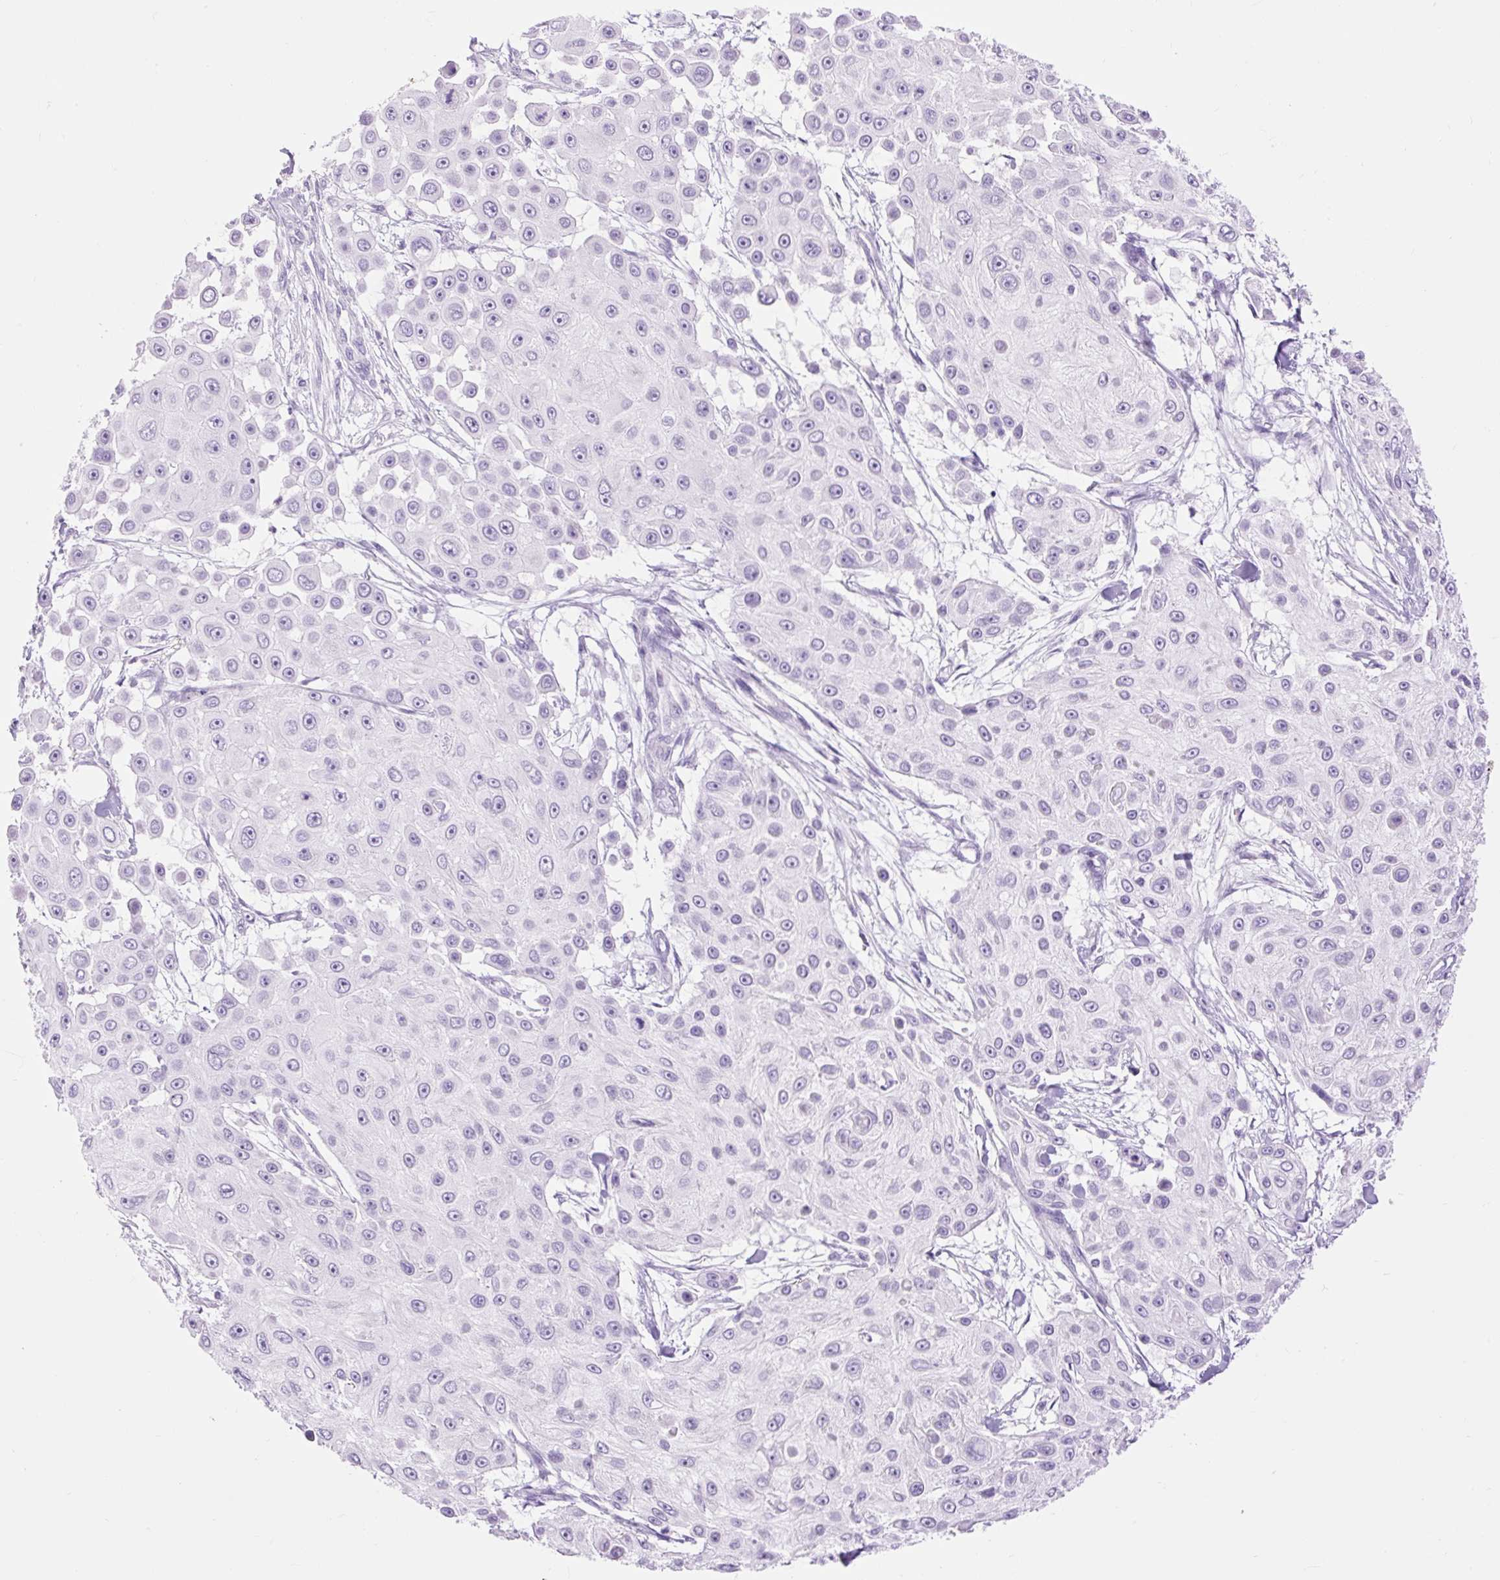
{"staining": {"intensity": "negative", "quantity": "none", "location": "none"}, "tissue": "skin cancer", "cell_type": "Tumor cells", "image_type": "cancer", "snomed": [{"axis": "morphology", "description": "Squamous cell carcinoma, NOS"}, {"axis": "topography", "description": "Skin"}], "caption": "Human skin cancer stained for a protein using immunohistochemistry exhibits no staining in tumor cells.", "gene": "SLC25A40", "patient": {"sex": "male", "age": 67}}